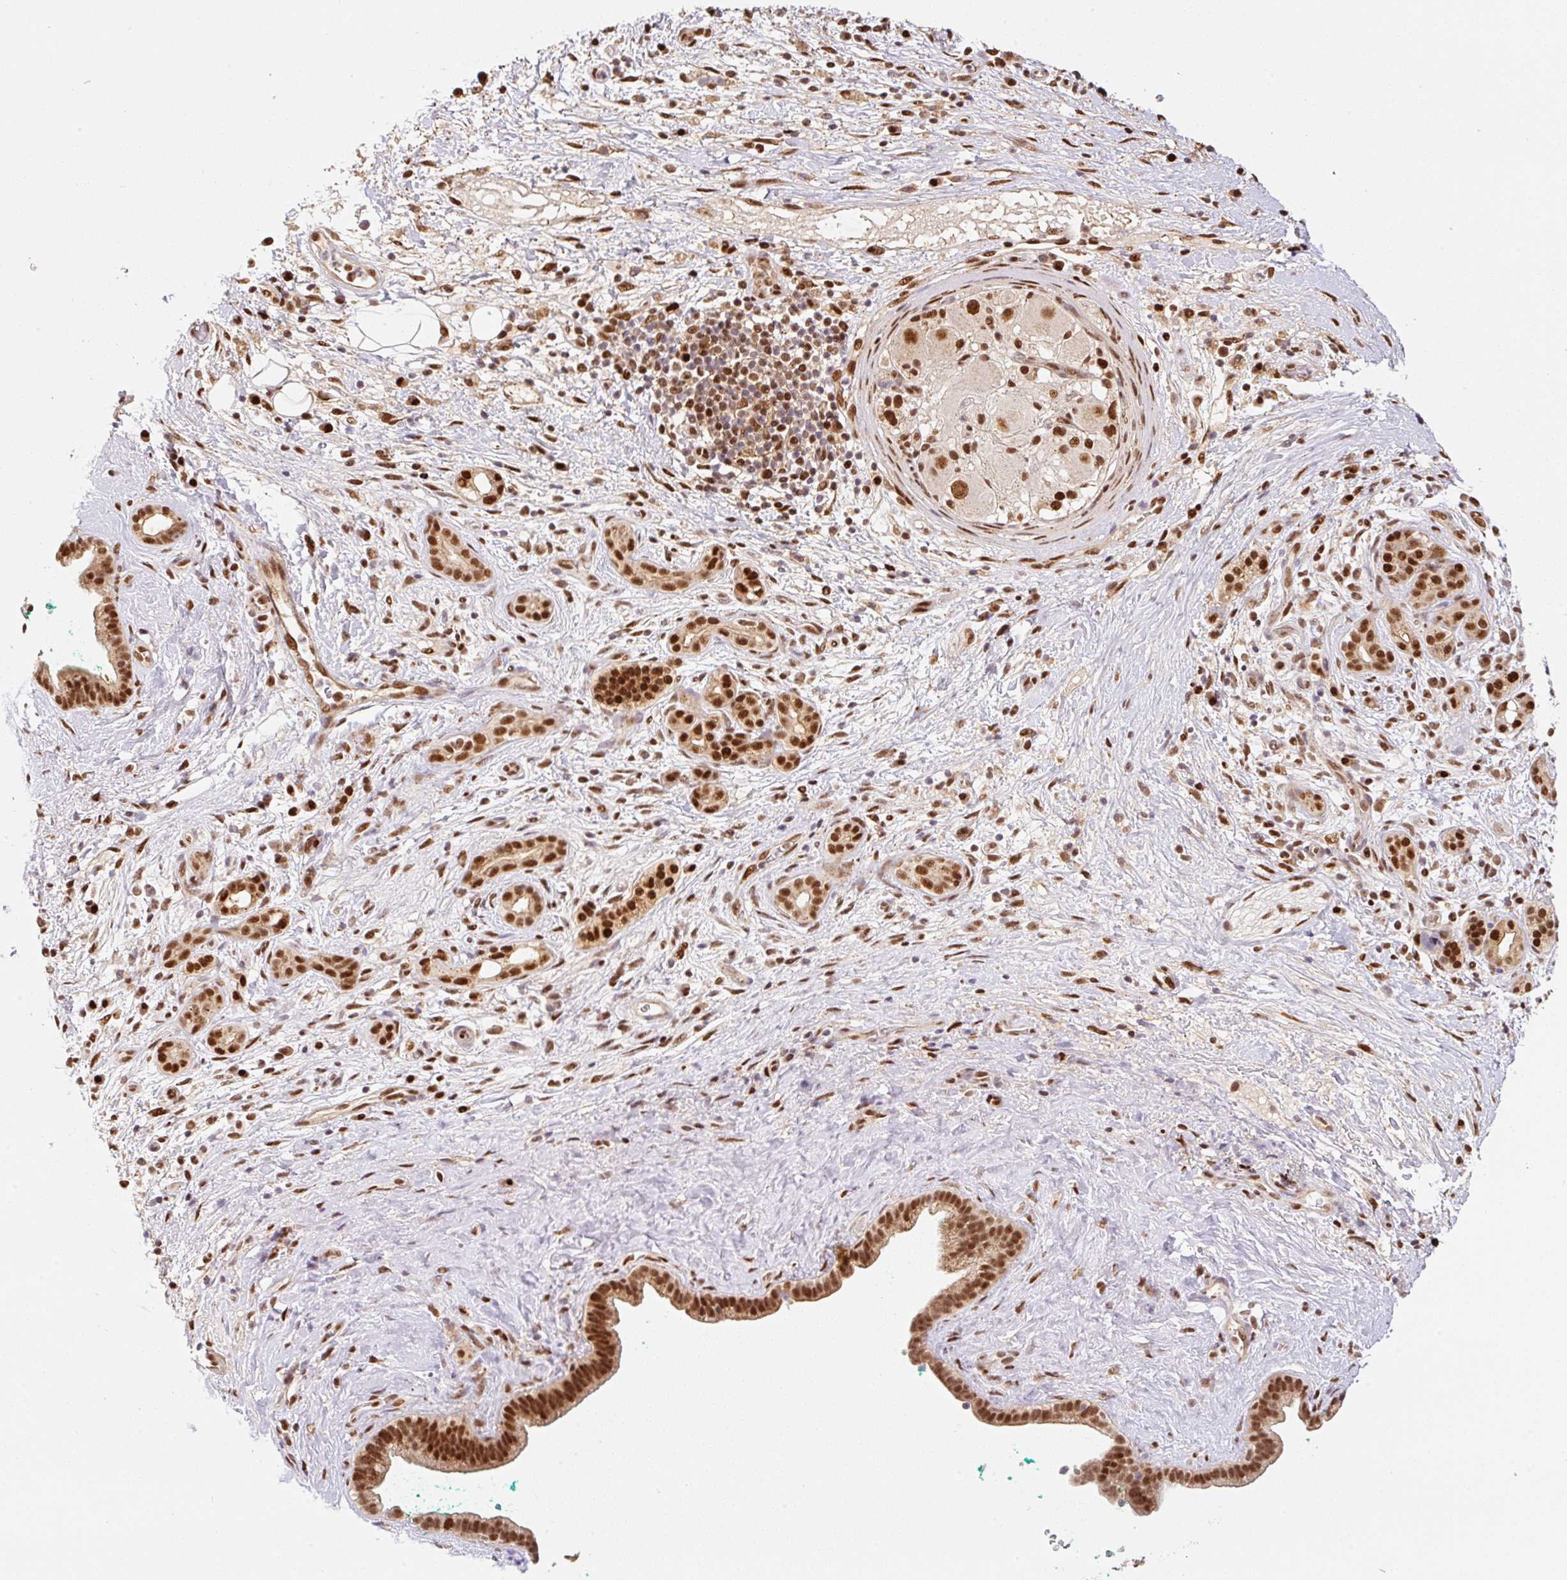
{"staining": {"intensity": "strong", "quantity": ">75%", "location": "nuclear"}, "tissue": "pancreatic cancer", "cell_type": "Tumor cells", "image_type": "cancer", "snomed": [{"axis": "morphology", "description": "Adenocarcinoma, NOS"}, {"axis": "topography", "description": "Pancreas"}], "caption": "Immunohistochemical staining of pancreatic cancer (adenocarcinoma) displays high levels of strong nuclear expression in about >75% of tumor cells.", "gene": "GPR139", "patient": {"sex": "male", "age": 78}}